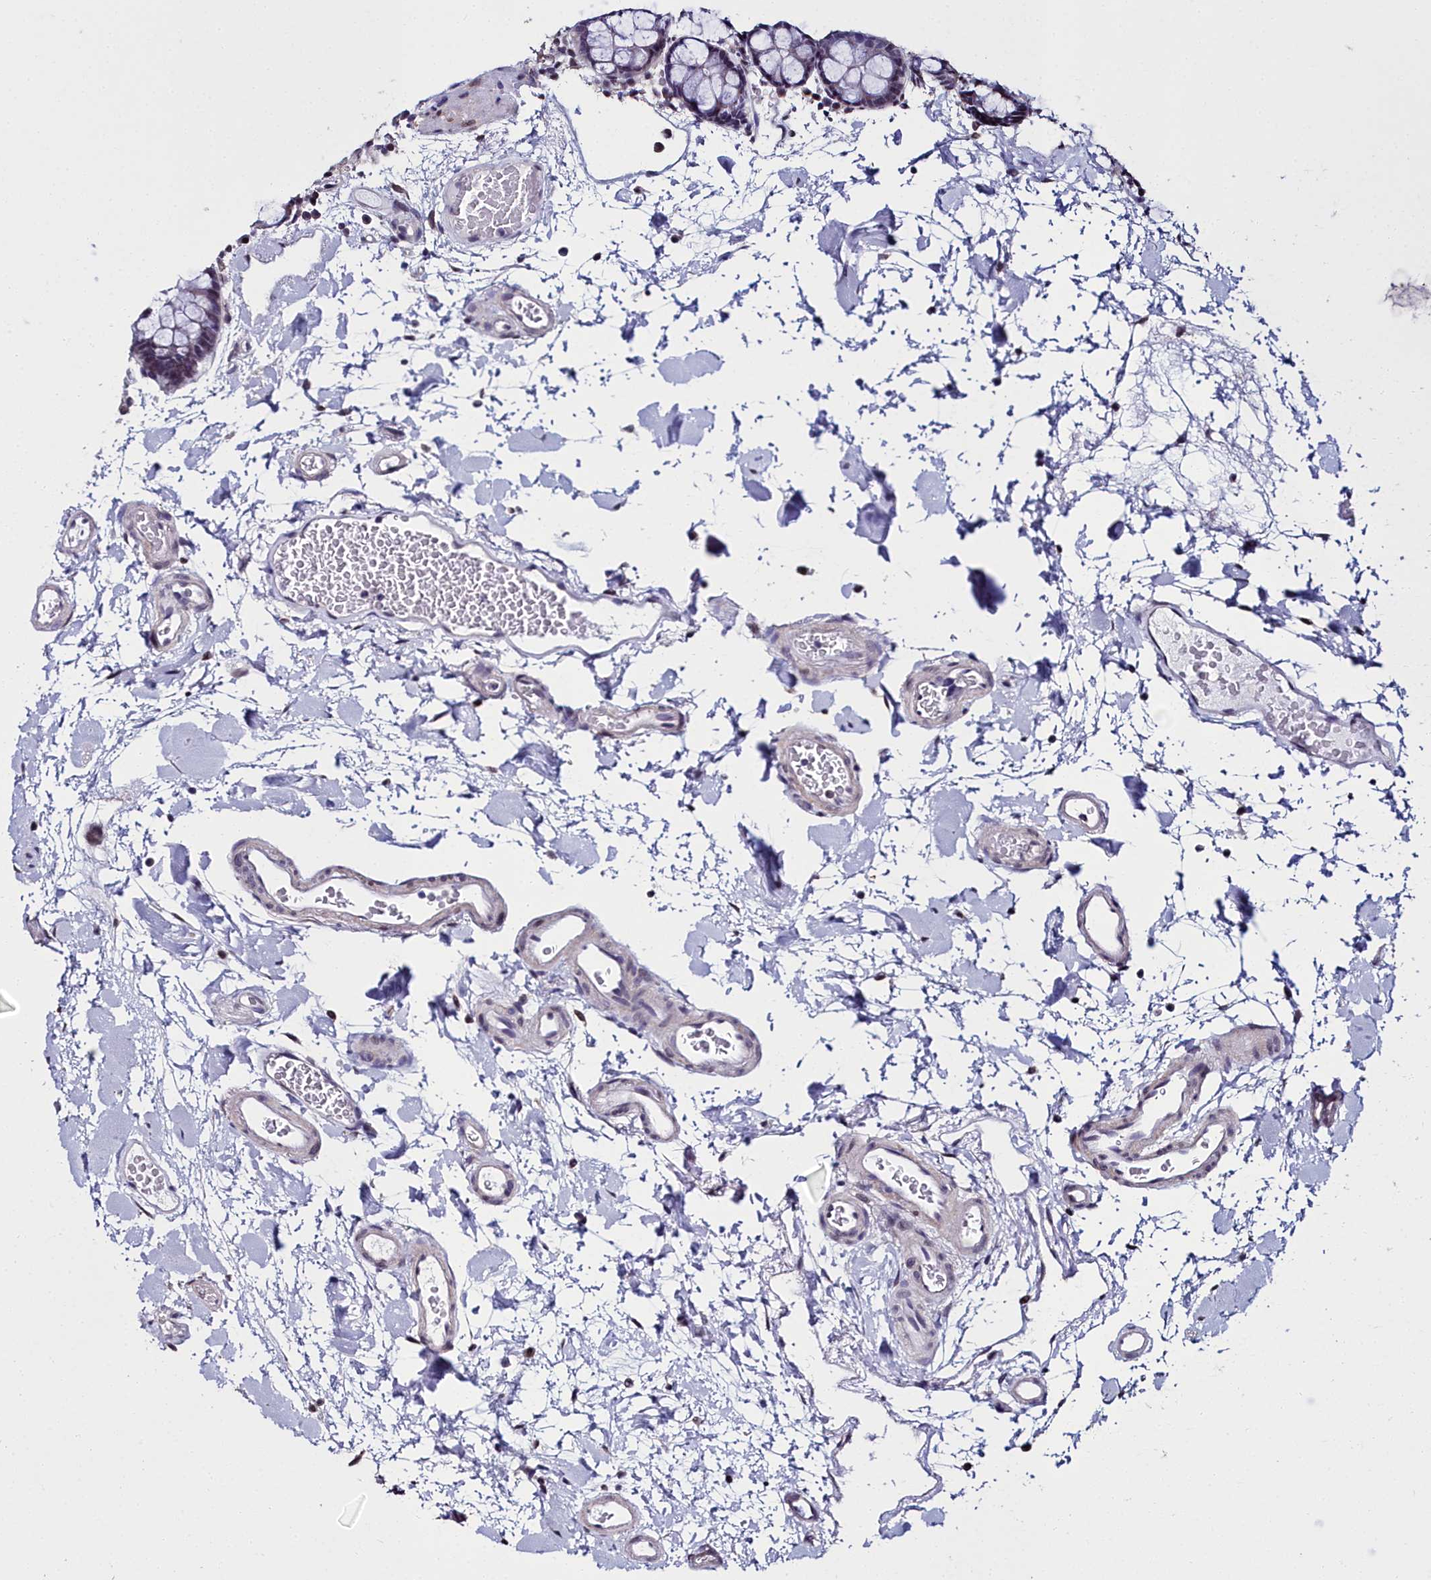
{"staining": {"intensity": "negative", "quantity": "none", "location": "none"}, "tissue": "colon", "cell_type": "Endothelial cells", "image_type": "normal", "snomed": [{"axis": "morphology", "description": "Normal tissue, NOS"}, {"axis": "topography", "description": "Colon"}], "caption": "A high-resolution photomicrograph shows immunohistochemistry (IHC) staining of normal colon, which shows no significant positivity in endothelial cells. The staining is performed using DAB (3,3'-diaminobenzidine) brown chromogen with nuclei counter-stained in using hematoxylin.", "gene": "CCDC97", "patient": {"sex": "male", "age": 75}}